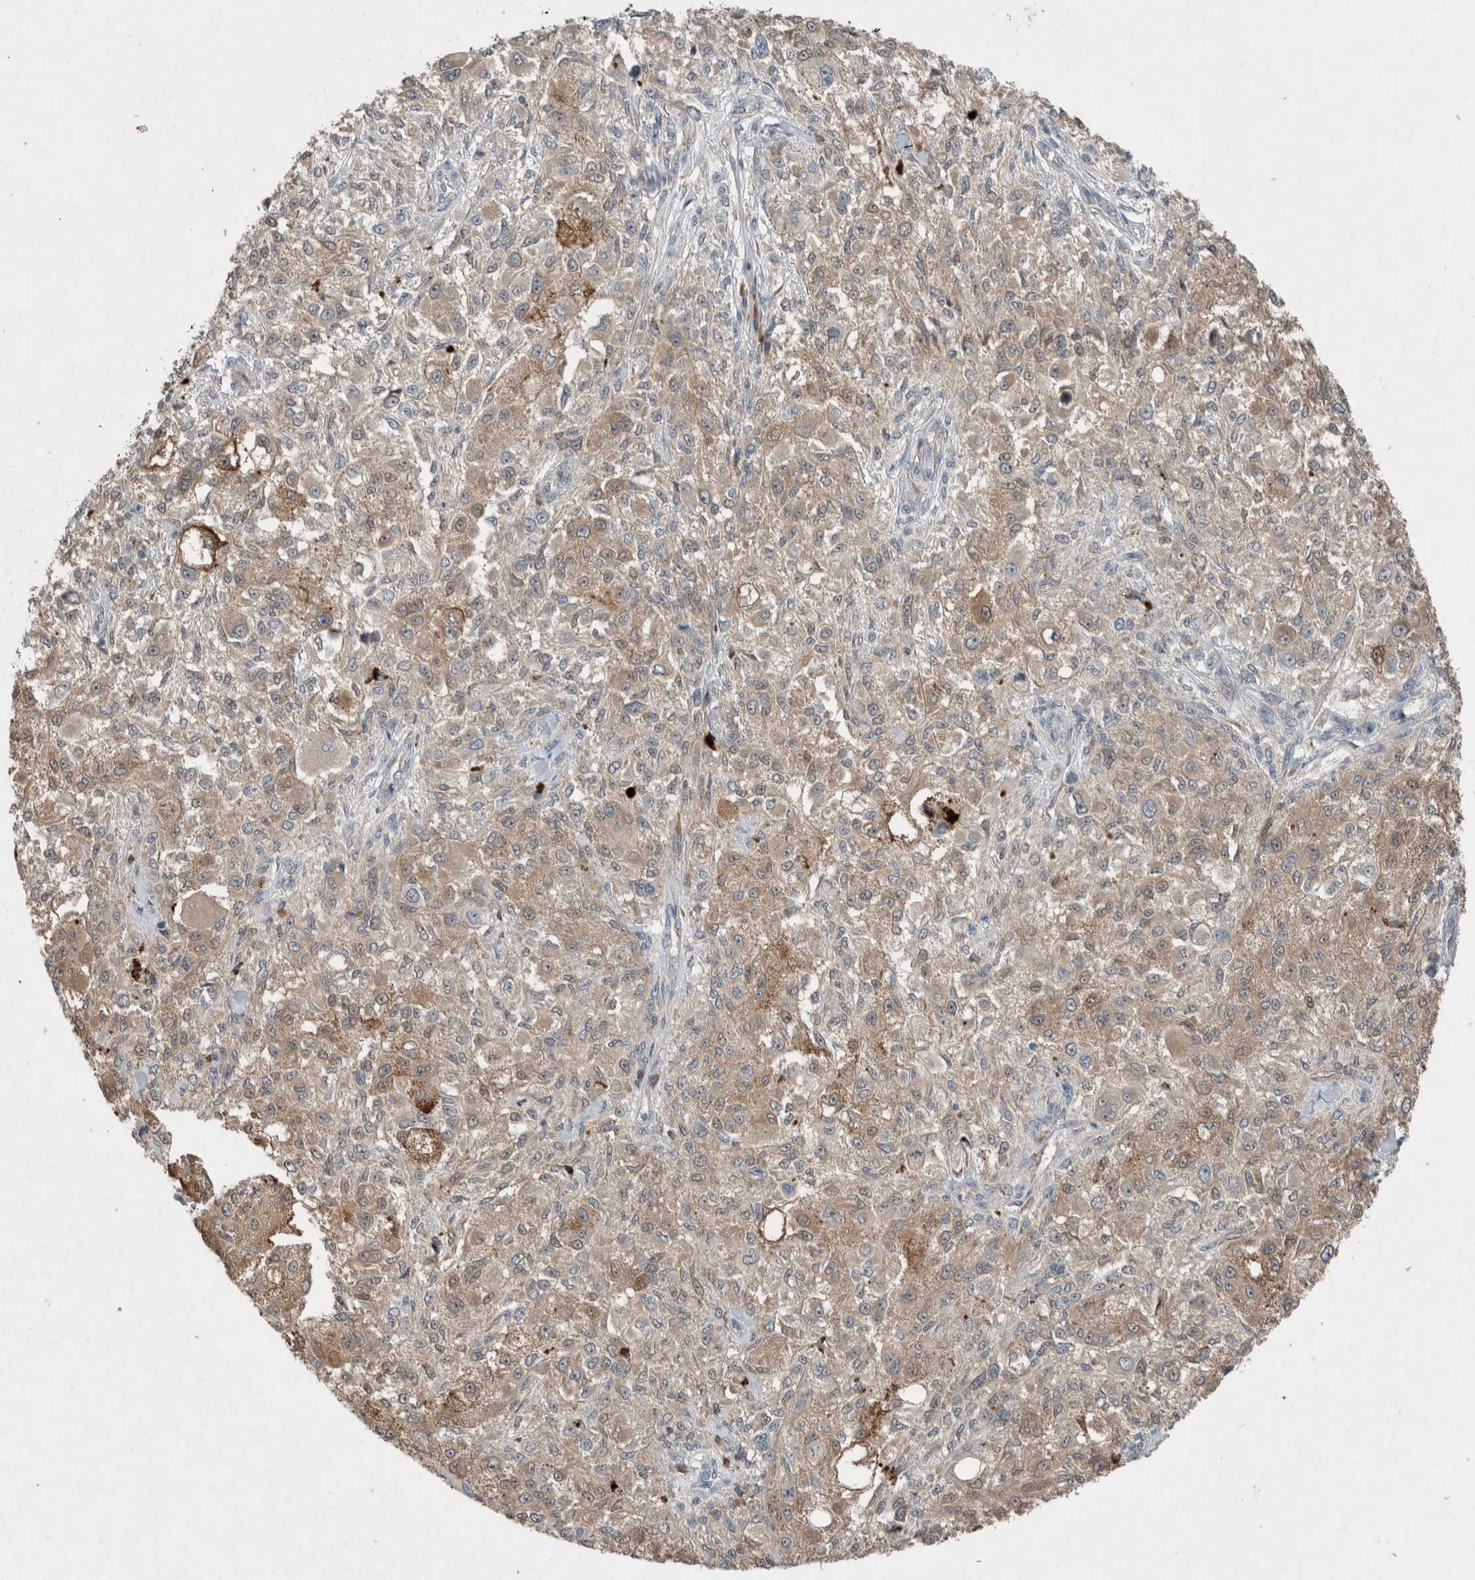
{"staining": {"intensity": "weak", "quantity": ">75%", "location": "cytoplasmic/membranous"}, "tissue": "melanoma", "cell_type": "Tumor cells", "image_type": "cancer", "snomed": [{"axis": "morphology", "description": "Necrosis, NOS"}, {"axis": "morphology", "description": "Malignant melanoma, NOS"}, {"axis": "topography", "description": "Skin"}], "caption": "Human malignant melanoma stained with a protein marker displays weak staining in tumor cells.", "gene": "RALGDS", "patient": {"sex": "female", "age": 87}}